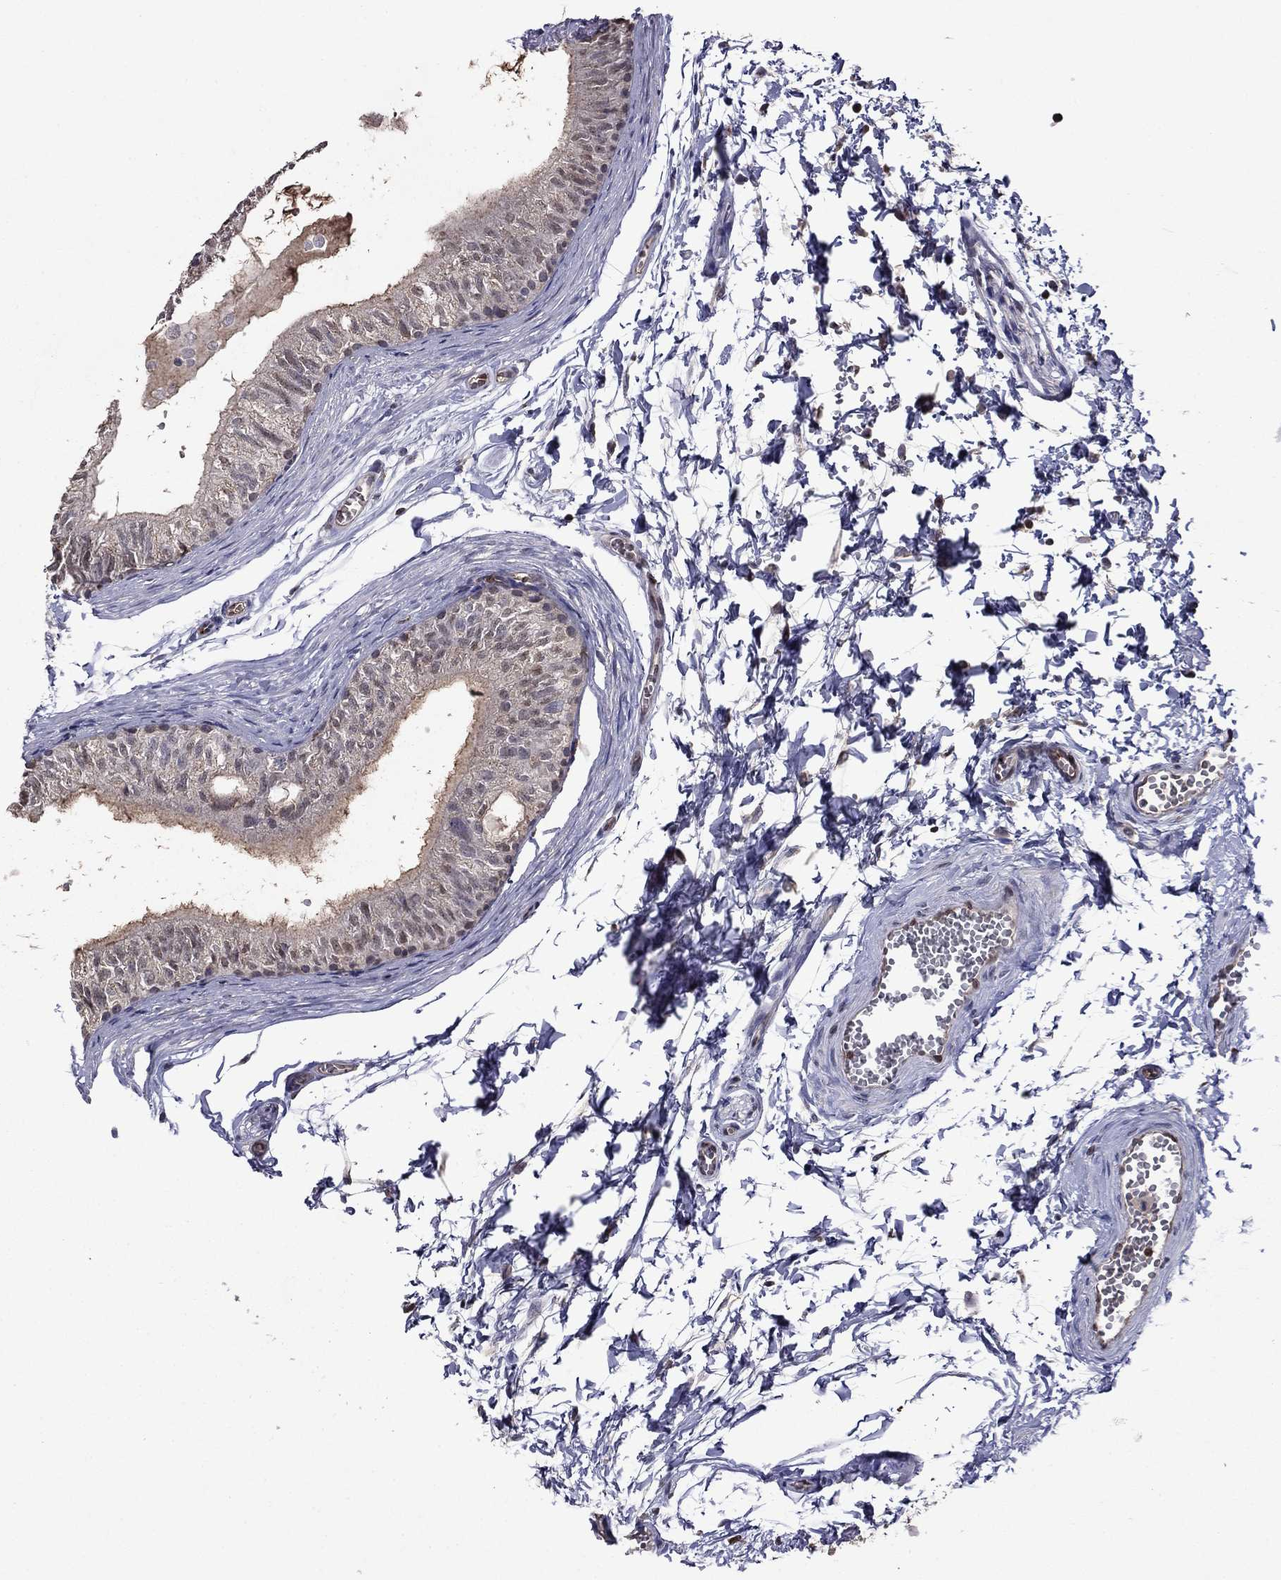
{"staining": {"intensity": "moderate", "quantity": "<25%", "location": "nuclear"}, "tissue": "epididymis", "cell_type": "Glandular cells", "image_type": "normal", "snomed": [{"axis": "morphology", "description": "Normal tissue, NOS"}, {"axis": "topography", "description": "Epididymis"}], "caption": "This image displays benign epididymis stained with immunohistochemistry (IHC) to label a protein in brown. The nuclear of glandular cells show moderate positivity for the protein. Nuclei are counter-stained blue.", "gene": "APPBP2", "patient": {"sex": "male", "age": 22}}